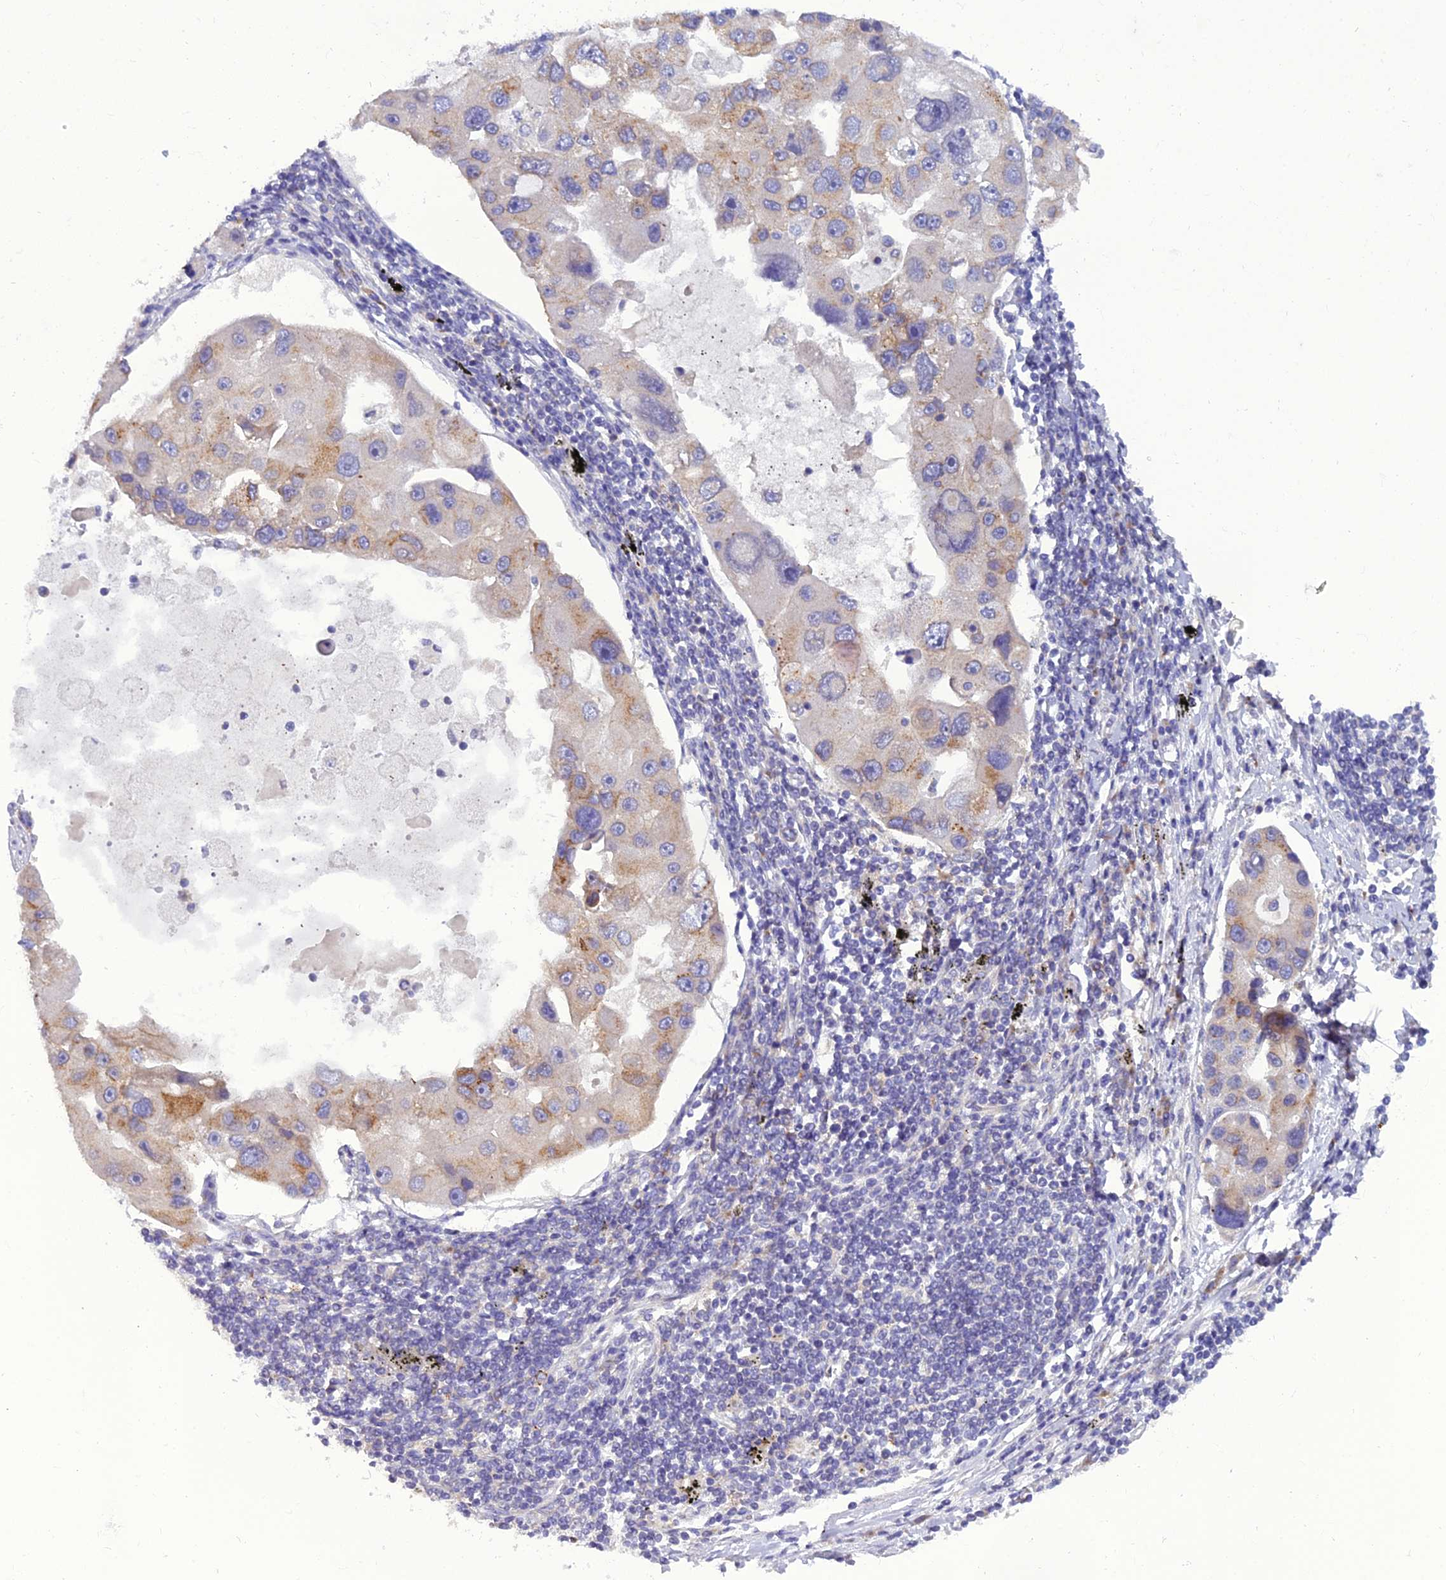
{"staining": {"intensity": "moderate", "quantity": "<25%", "location": "cytoplasmic/membranous"}, "tissue": "lung cancer", "cell_type": "Tumor cells", "image_type": "cancer", "snomed": [{"axis": "morphology", "description": "Adenocarcinoma, NOS"}, {"axis": "topography", "description": "Lung"}], "caption": "This histopathology image exhibits adenocarcinoma (lung) stained with immunohistochemistry (IHC) to label a protein in brown. The cytoplasmic/membranous of tumor cells show moderate positivity for the protein. Nuclei are counter-stained blue.", "gene": "GOLPH3", "patient": {"sex": "female", "age": 54}}